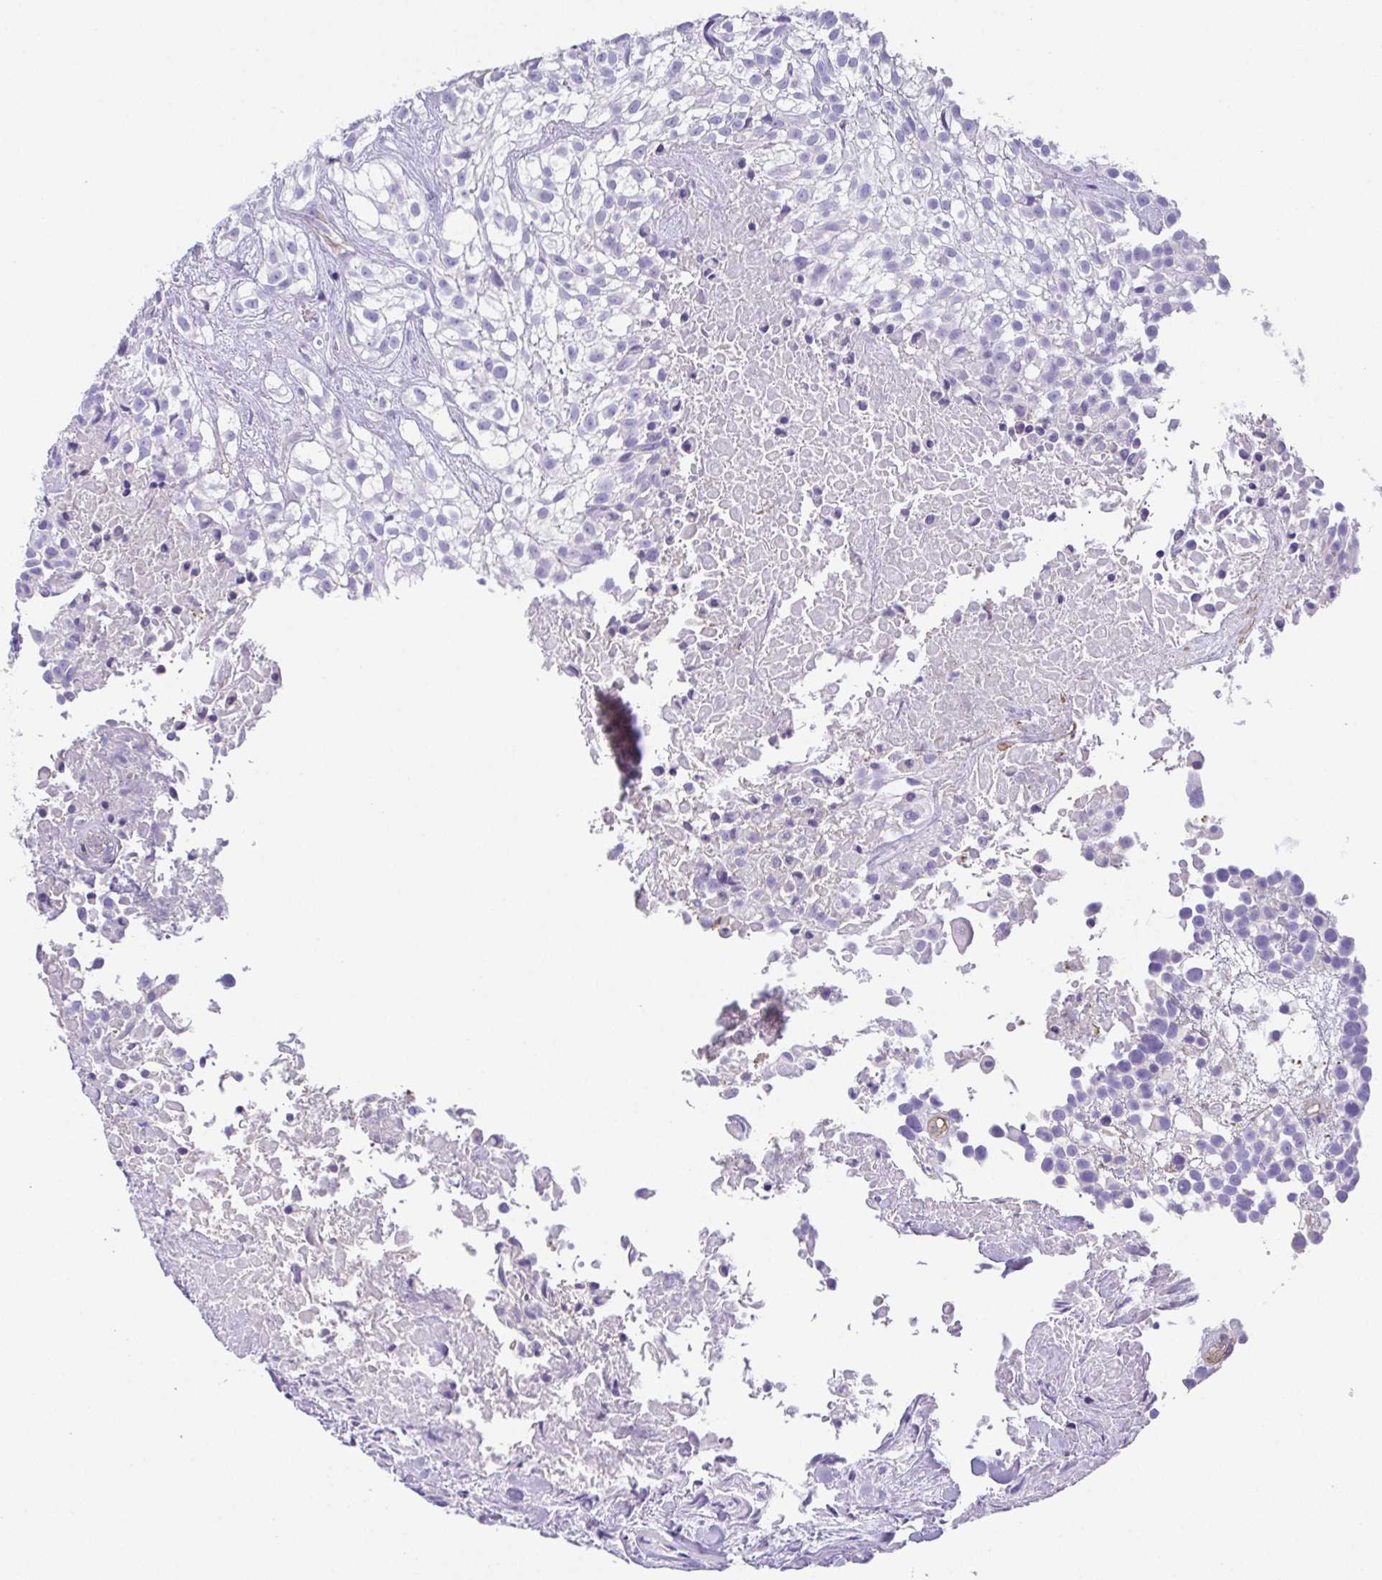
{"staining": {"intensity": "negative", "quantity": "none", "location": "none"}, "tissue": "urothelial cancer", "cell_type": "Tumor cells", "image_type": "cancer", "snomed": [{"axis": "morphology", "description": "Urothelial carcinoma, High grade"}, {"axis": "topography", "description": "Urinary bladder"}], "caption": "Image shows no significant protein positivity in tumor cells of urothelial carcinoma (high-grade). The staining was performed using DAB (3,3'-diaminobenzidine) to visualize the protein expression in brown, while the nuclei were stained in blue with hematoxylin (Magnification: 20x).", "gene": "MYL6", "patient": {"sex": "male", "age": 56}}